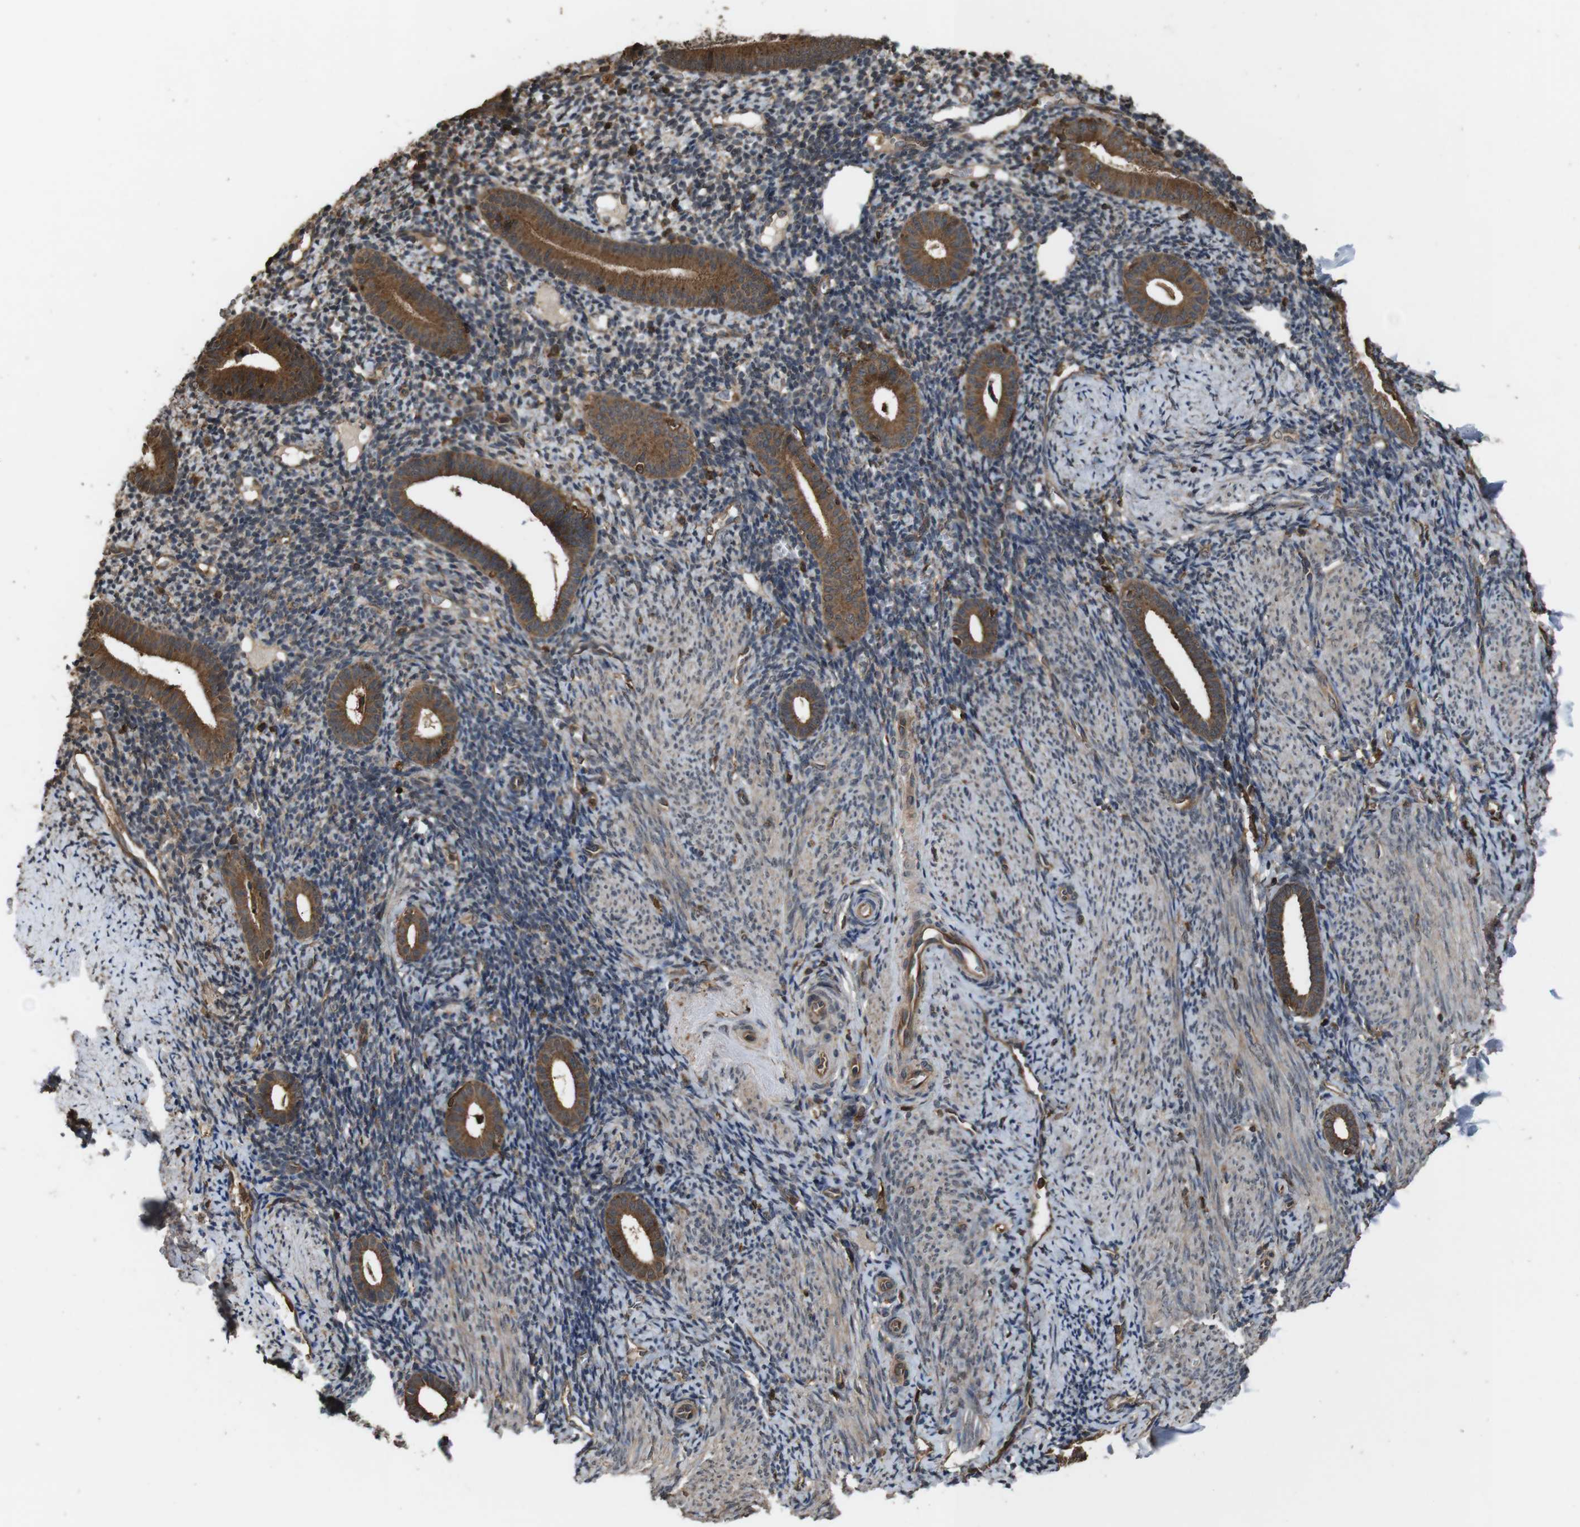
{"staining": {"intensity": "weak", "quantity": "25%-75%", "location": "cytoplasmic/membranous"}, "tissue": "endometrium", "cell_type": "Cells in endometrial stroma", "image_type": "normal", "snomed": [{"axis": "morphology", "description": "Normal tissue, NOS"}, {"axis": "topography", "description": "Endometrium"}], "caption": "IHC image of benign endometrium stained for a protein (brown), which exhibits low levels of weak cytoplasmic/membranous staining in approximately 25%-75% of cells in endometrial stroma.", "gene": "BAG4", "patient": {"sex": "female", "age": 50}}